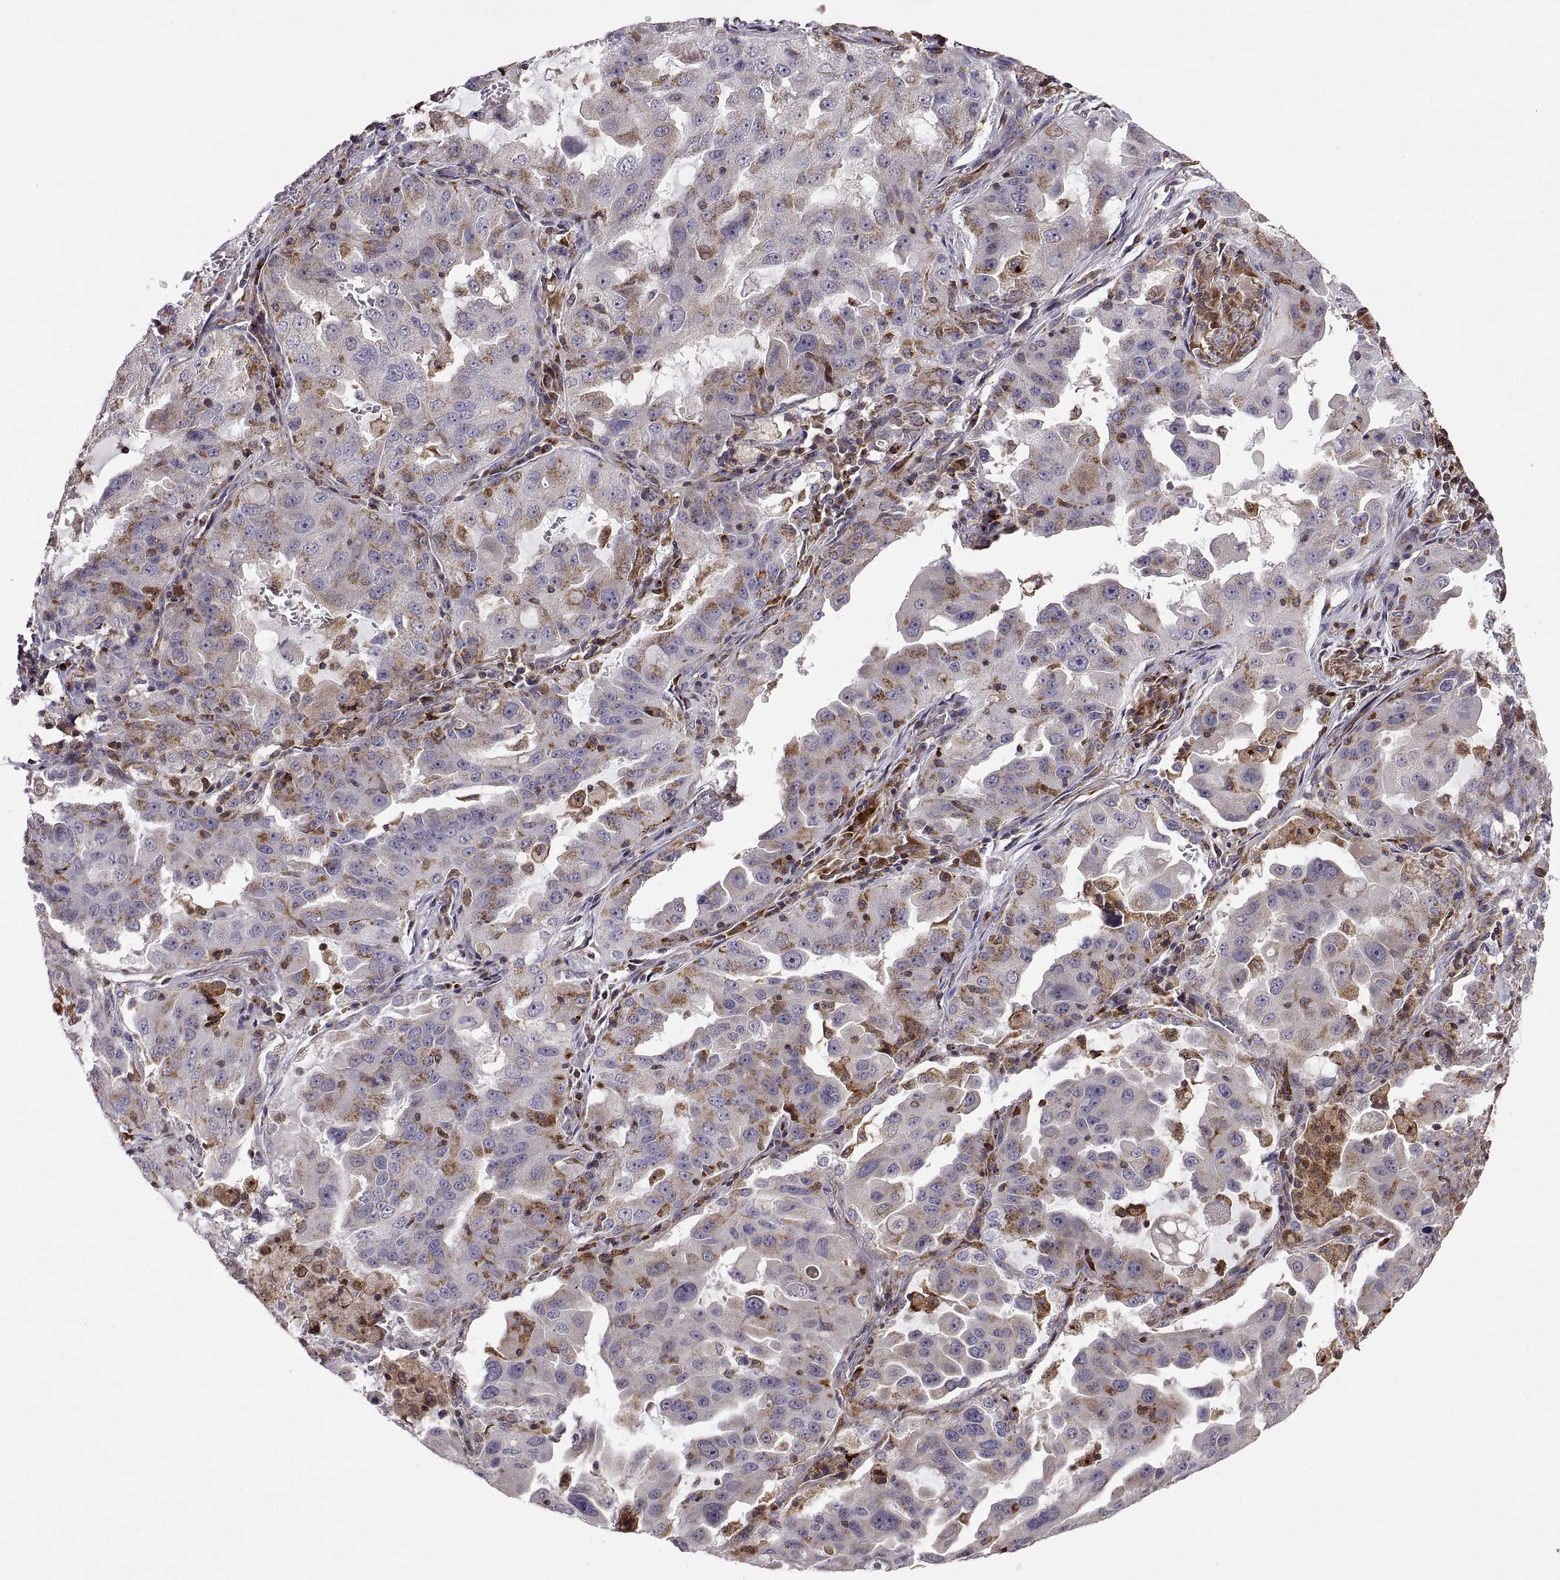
{"staining": {"intensity": "moderate", "quantity": "<25%", "location": "cytoplasmic/membranous"}, "tissue": "lung cancer", "cell_type": "Tumor cells", "image_type": "cancer", "snomed": [{"axis": "morphology", "description": "Adenocarcinoma, NOS"}, {"axis": "topography", "description": "Lung"}], "caption": "The immunohistochemical stain labels moderate cytoplasmic/membranous expression in tumor cells of adenocarcinoma (lung) tissue.", "gene": "ACAP1", "patient": {"sex": "female", "age": 61}}